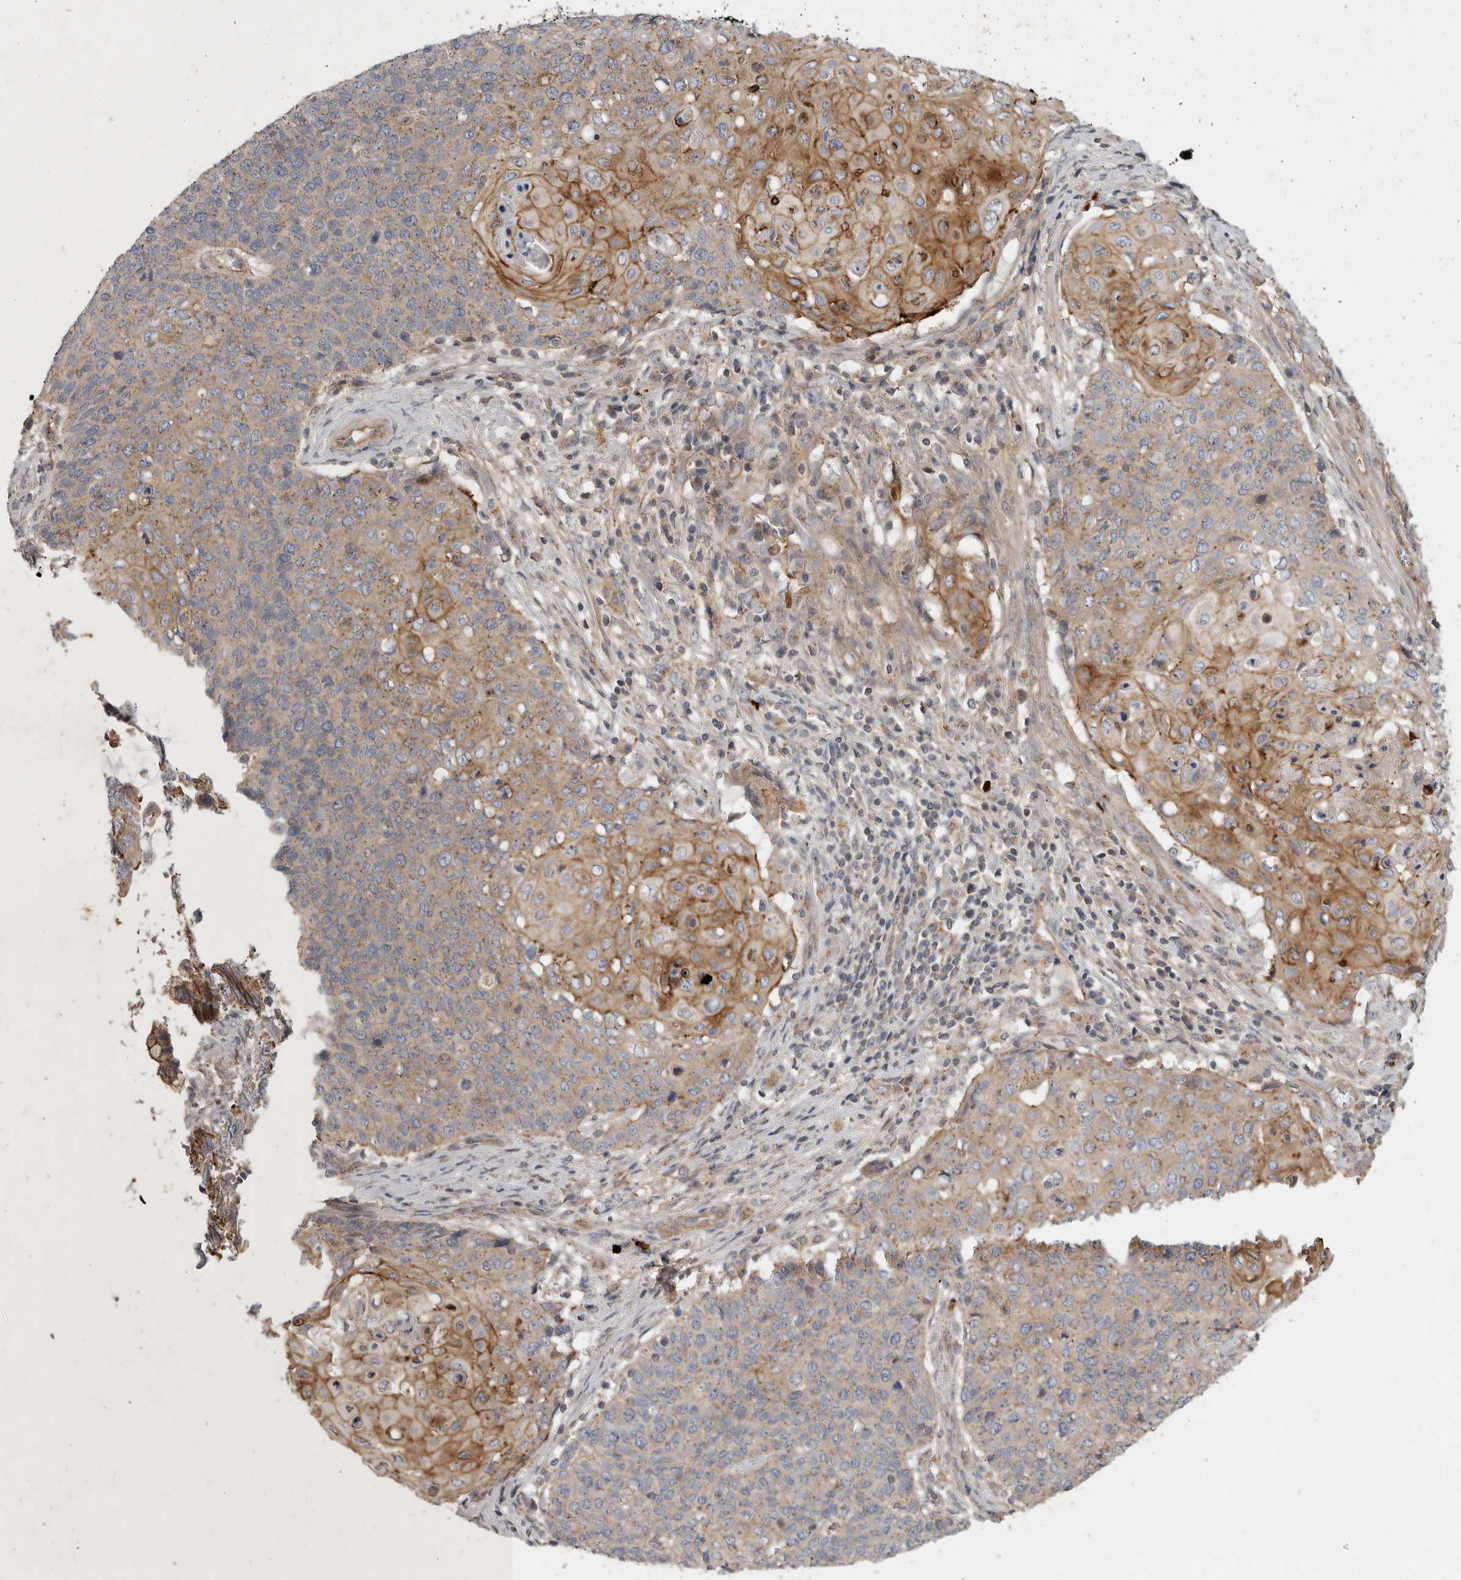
{"staining": {"intensity": "moderate", "quantity": "25%-75%", "location": "cytoplasmic/membranous"}, "tissue": "cervical cancer", "cell_type": "Tumor cells", "image_type": "cancer", "snomed": [{"axis": "morphology", "description": "Squamous cell carcinoma, NOS"}, {"axis": "topography", "description": "Cervix"}], "caption": "Cervical cancer (squamous cell carcinoma) was stained to show a protein in brown. There is medium levels of moderate cytoplasmic/membranous staining in approximately 25%-75% of tumor cells.", "gene": "MLPH", "patient": {"sex": "female", "age": 39}}